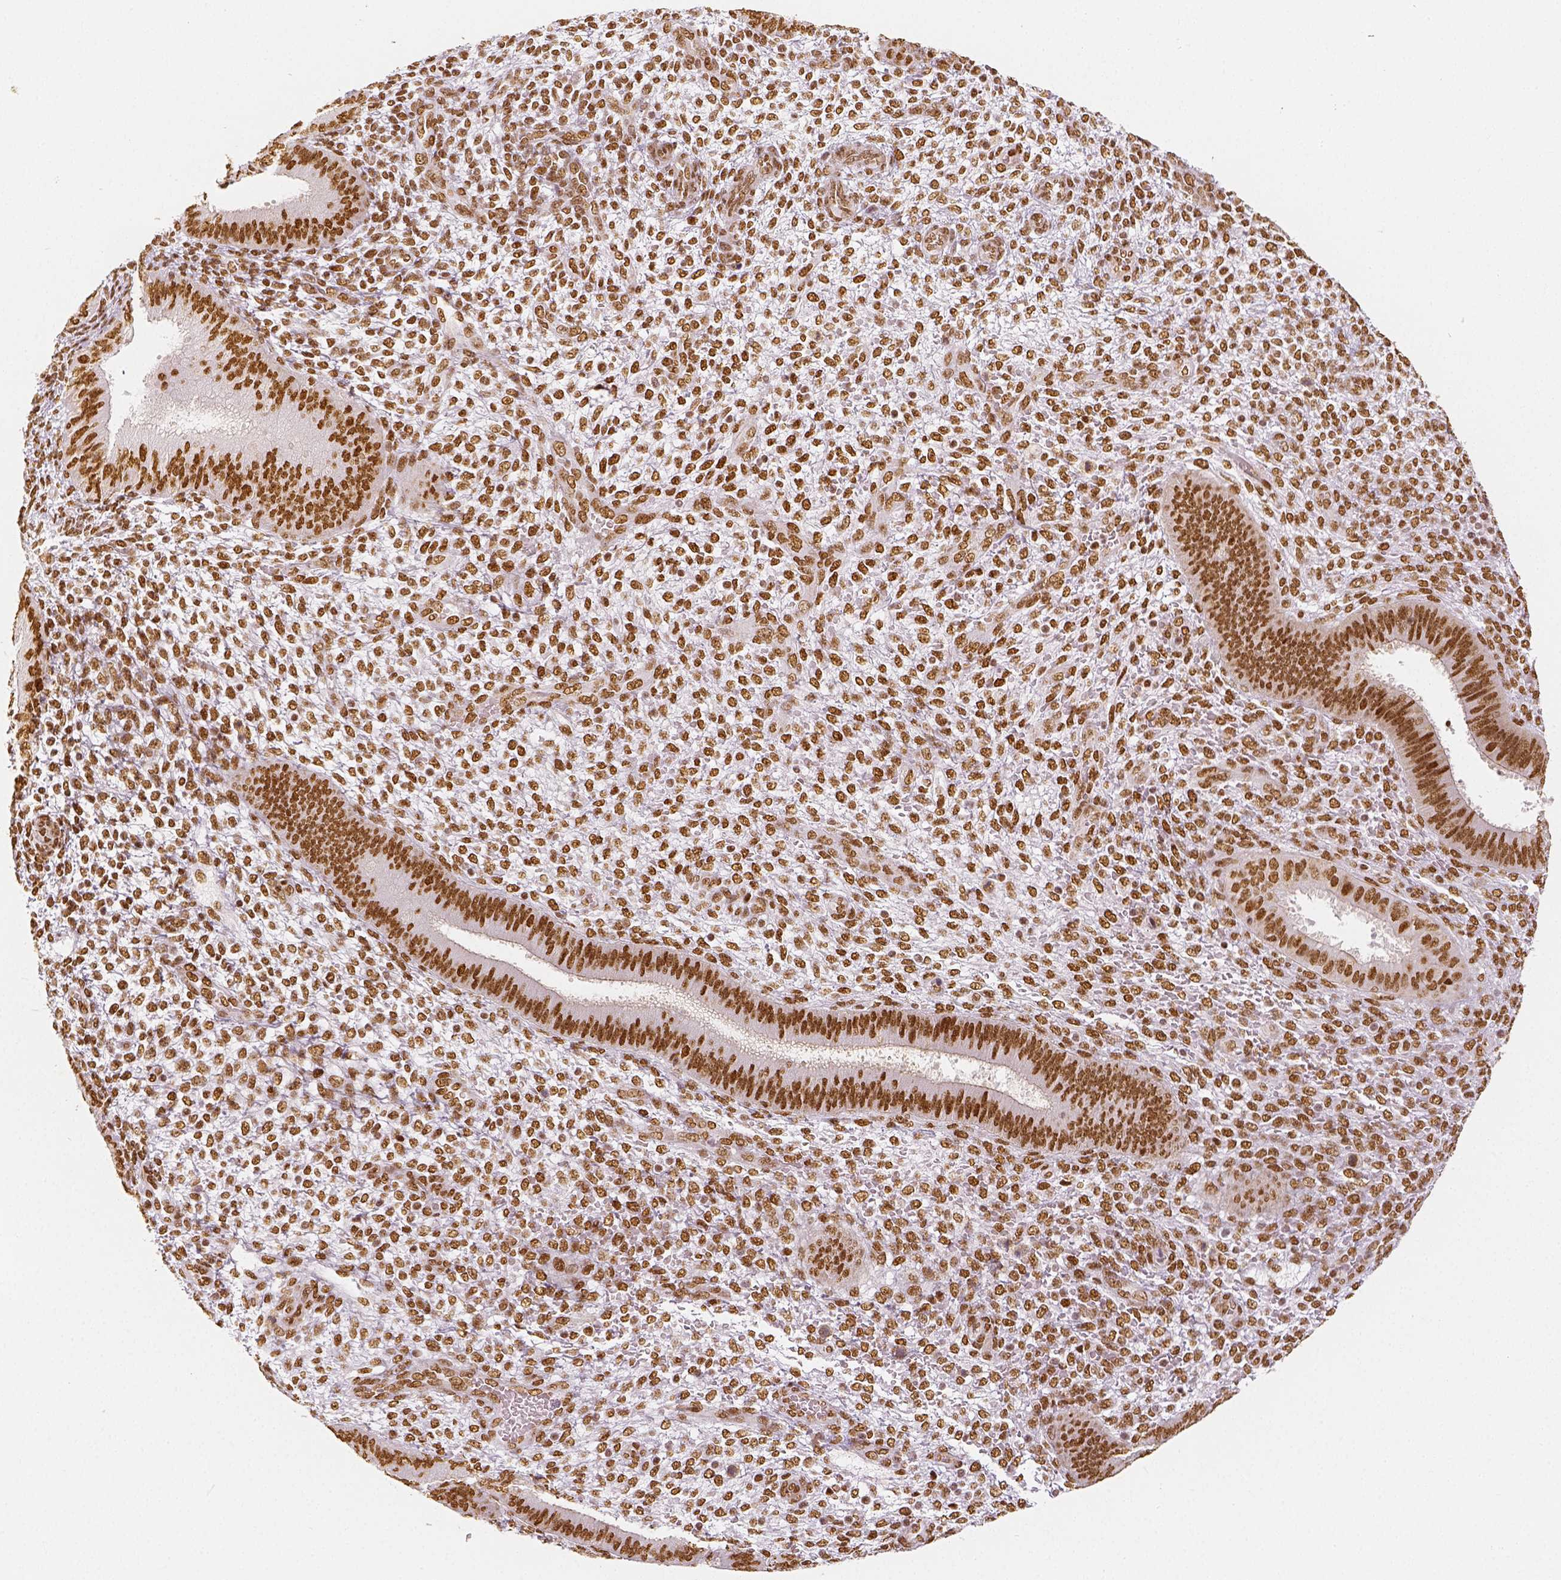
{"staining": {"intensity": "moderate", "quantity": ">75%", "location": "nuclear"}, "tissue": "endometrium", "cell_type": "Cells in endometrial stroma", "image_type": "normal", "snomed": [{"axis": "morphology", "description": "Normal tissue, NOS"}, {"axis": "topography", "description": "Endometrium"}], "caption": "There is medium levels of moderate nuclear positivity in cells in endometrial stroma of unremarkable endometrium, as demonstrated by immunohistochemical staining (brown color).", "gene": "KDM5B", "patient": {"sex": "female", "age": 39}}